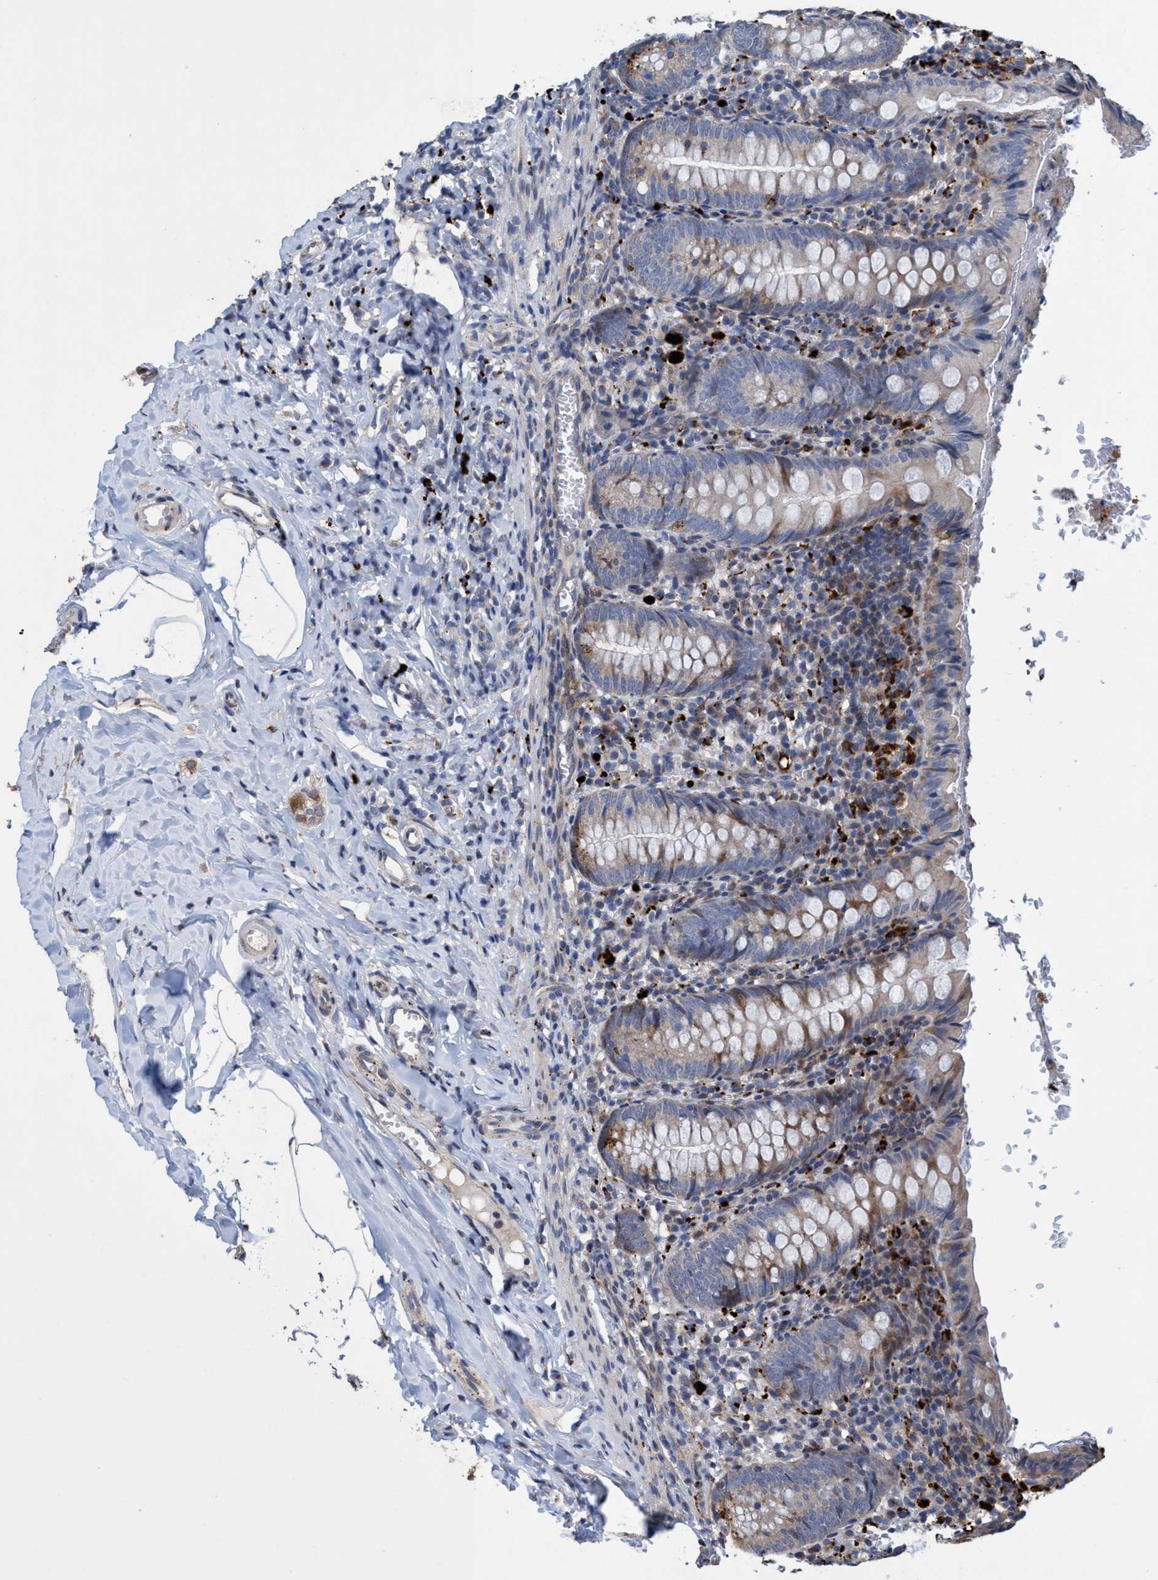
{"staining": {"intensity": "moderate", "quantity": "<25%", "location": "cytoplasmic/membranous"}, "tissue": "appendix", "cell_type": "Glandular cells", "image_type": "normal", "snomed": [{"axis": "morphology", "description": "Normal tissue, NOS"}, {"axis": "topography", "description": "Appendix"}], "caption": "Protein expression analysis of normal appendix shows moderate cytoplasmic/membranous staining in approximately <25% of glandular cells. The protein is stained brown, and the nuclei are stained in blue (DAB (3,3'-diaminobenzidine) IHC with brightfield microscopy, high magnification).", "gene": "BBS9", "patient": {"sex": "female", "age": 10}}